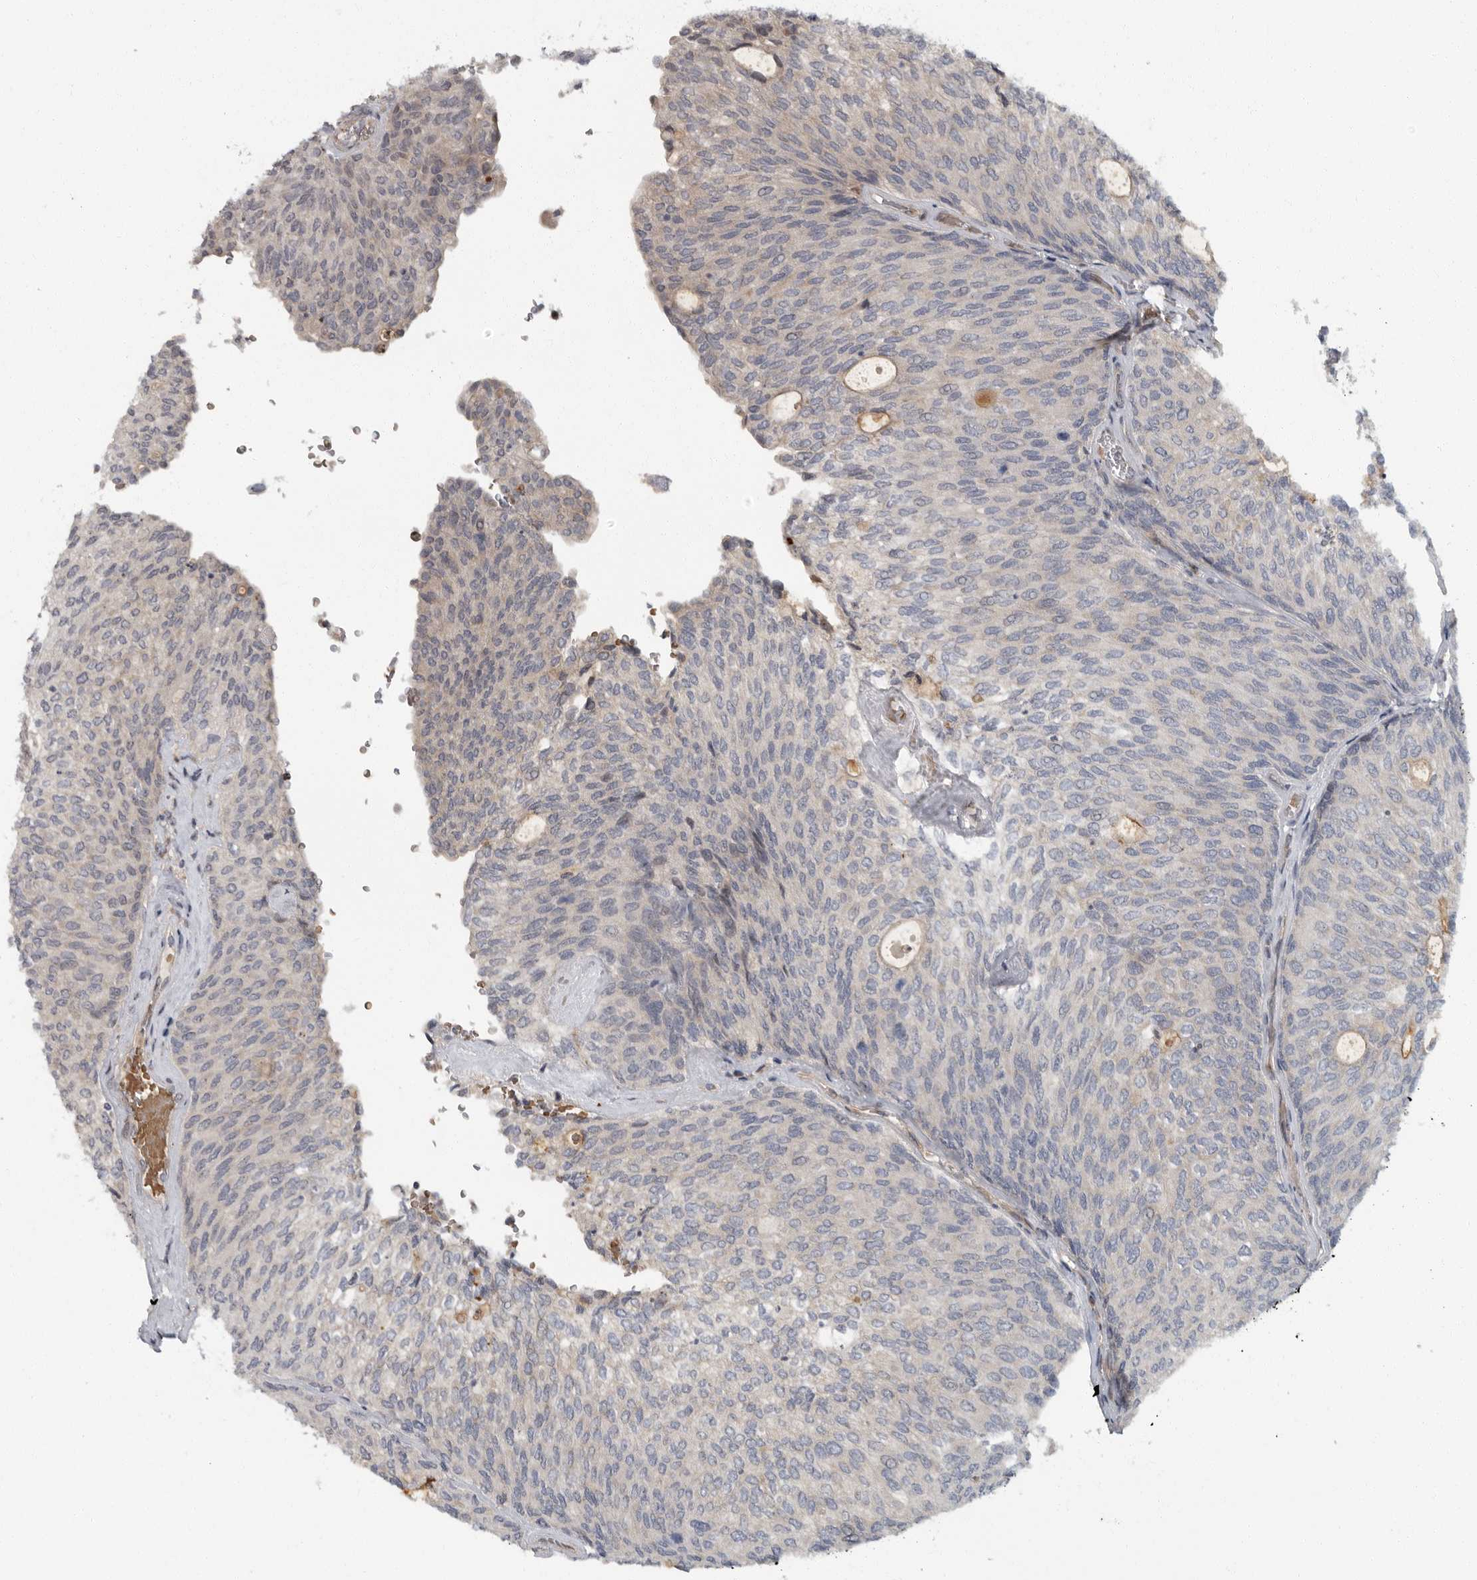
{"staining": {"intensity": "negative", "quantity": "none", "location": "none"}, "tissue": "urothelial cancer", "cell_type": "Tumor cells", "image_type": "cancer", "snomed": [{"axis": "morphology", "description": "Urothelial carcinoma, Low grade"}, {"axis": "topography", "description": "Urinary bladder"}], "caption": "IHC photomicrograph of neoplastic tissue: human urothelial cancer stained with DAB exhibits no significant protein positivity in tumor cells. (DAB (3,3'-diaminobenzidine) immunohistochemistry, high magnification).", "gene": "PDCD11", "patient": {"sex": "female", "age": 79}}